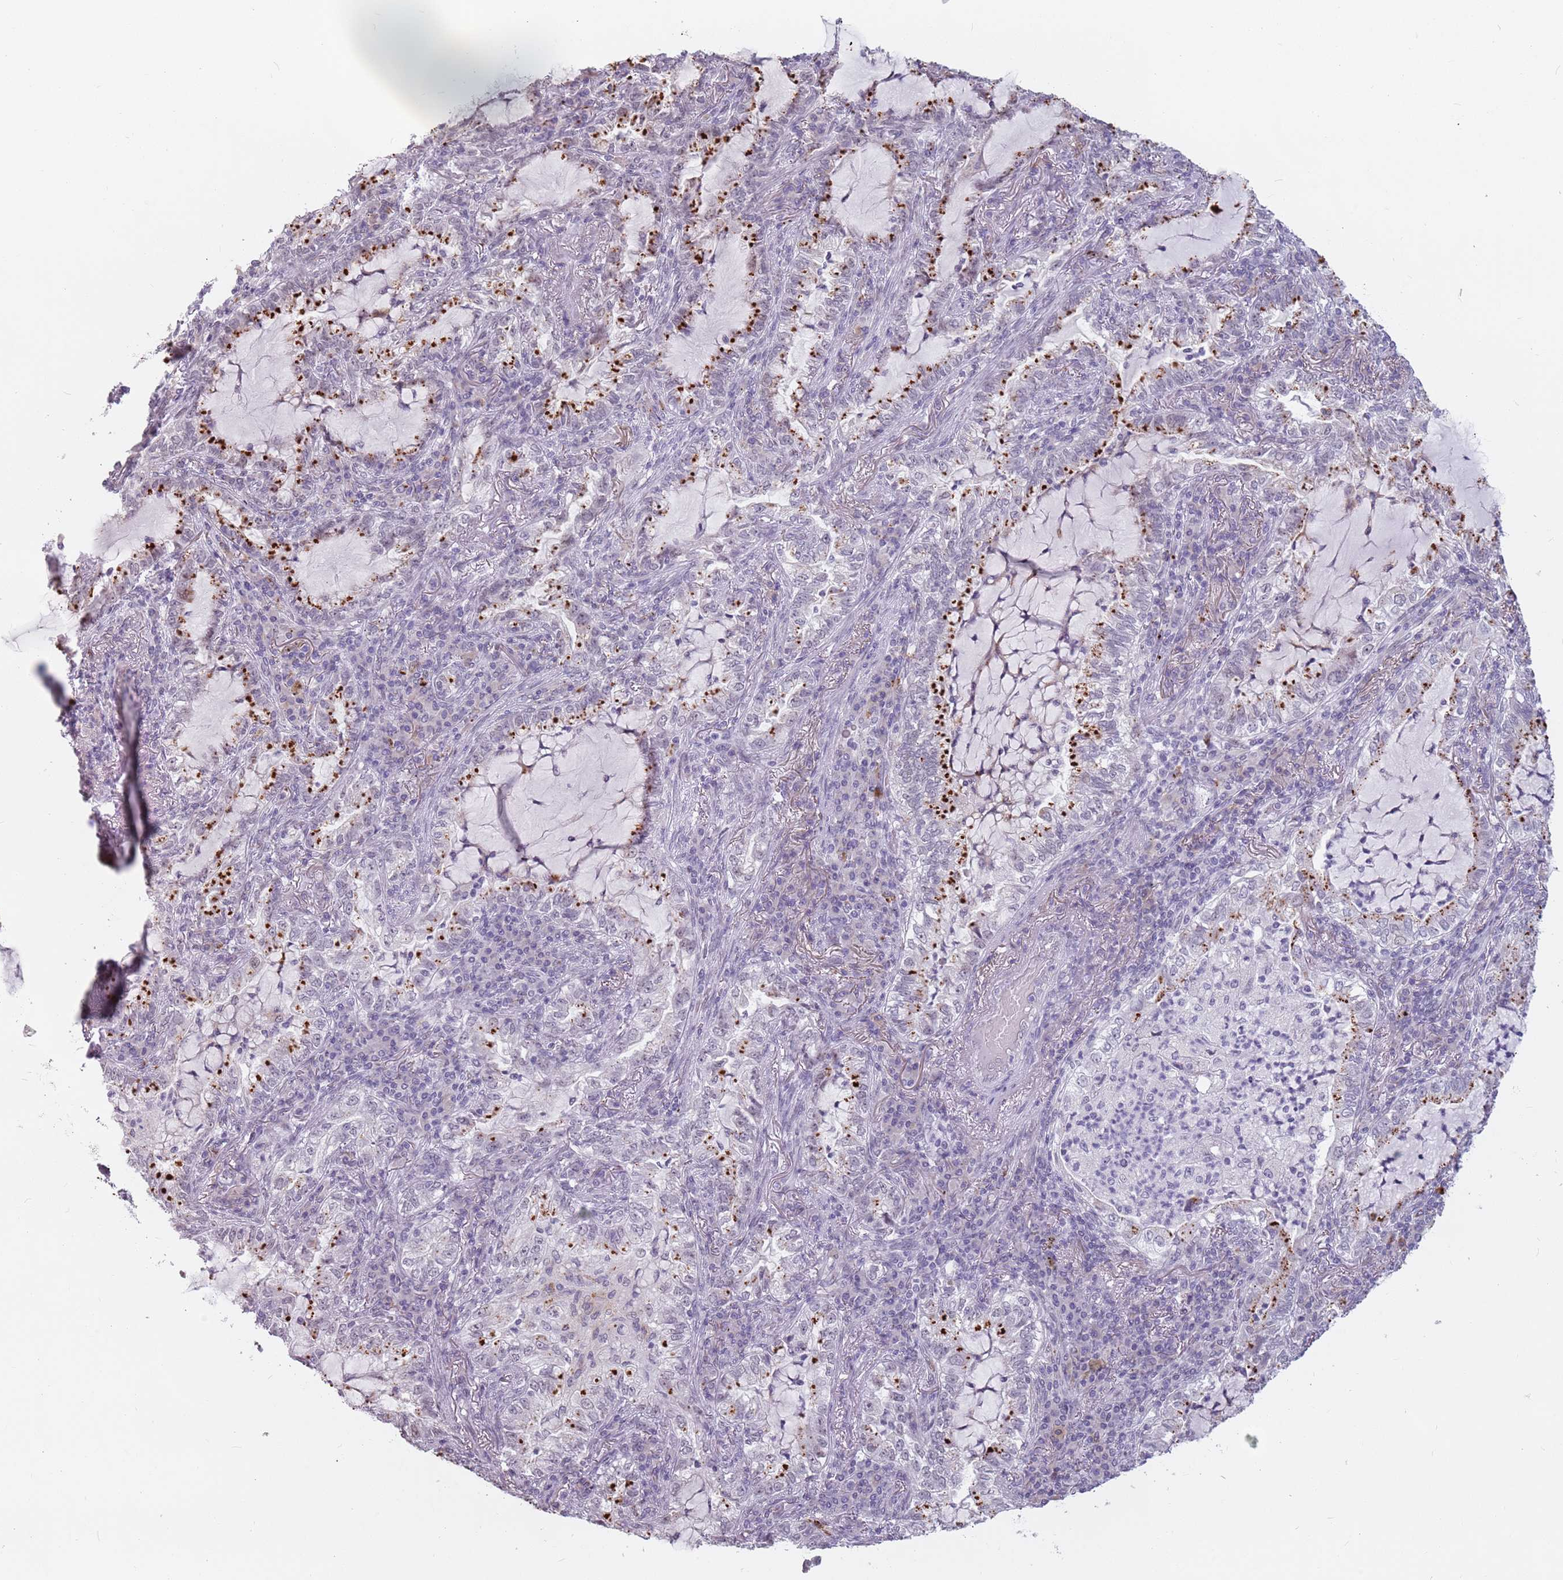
{"staining": {"intensity": "strong", "quantity": "25%-75%", "location": "cytoplasmic/membranous"}, "tissue": "lung cancer", "cell_type": "Tumor cells", "image_type": "cancer", "snomed": [{"axis": "morphology", "description": "Adenocarcinoma, NOS"}, {"axis": "topography", "description": "Lung"}], "caption": "Strong cytoplasmic/membranous protein positivity is seen in about 25%-75% of tumor cells in lung cancer (adenocarcinoma).", "gene": "PTCHD1", "patient": {"sex": "female", "age": 73}}